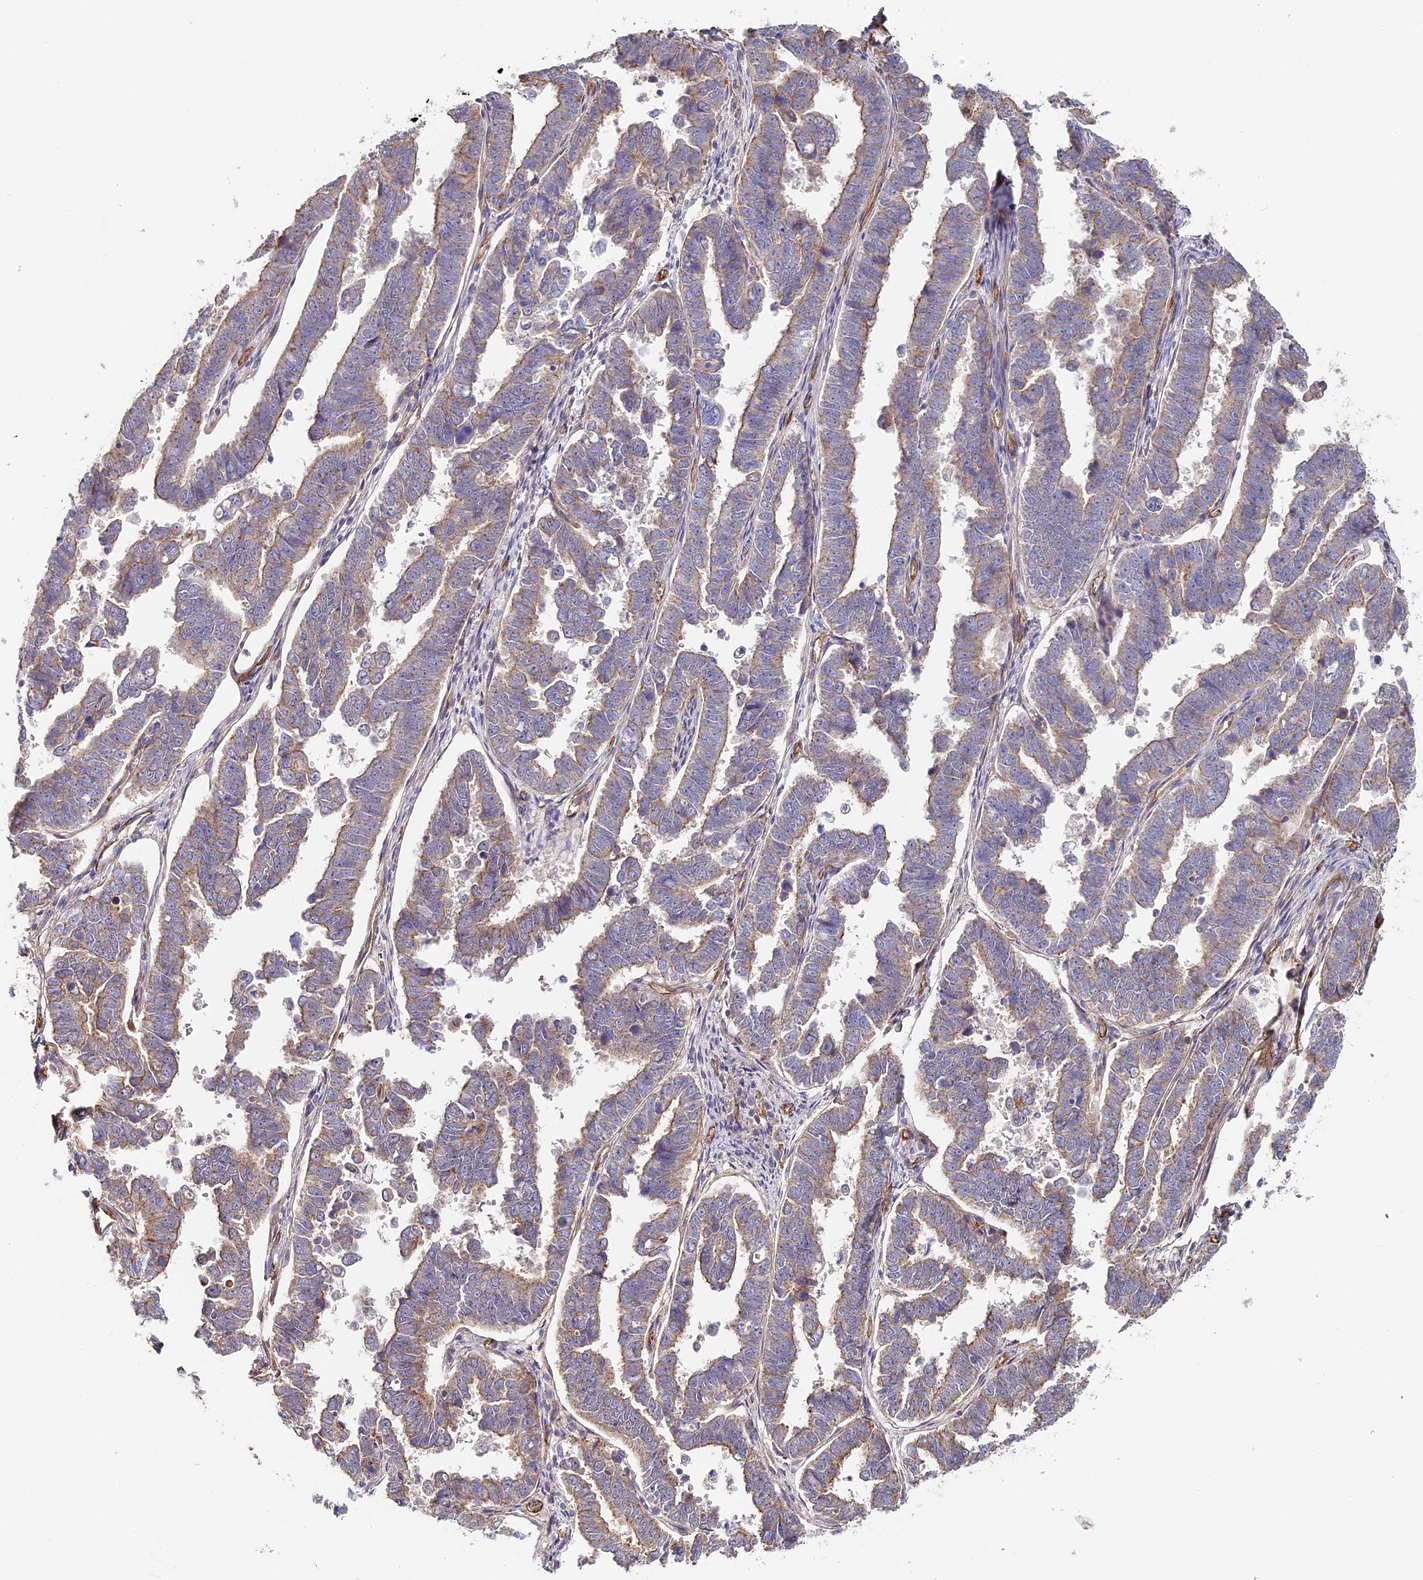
{"staining": {"intensity": "weak", "quantity": "25%-75%", "location": "cytoplasmic/membranous"}, "tissue": "endometrial cancer", "cell_type": "Tumor cells", "image_type": "cancer", "snomed": [{"axis": "morphology", "description": "Adenocarcinoma, NOS"}, {"axis": "topography", "description": "Endometrium"}], "caption": "Weak cytoplasmic/membranous positivity is seen in about 25%-75% of tumor cells in adenocarcinoma (endometrial).", "gene": "CCDC30", "patient": {"sex": "female", "age": 75}}